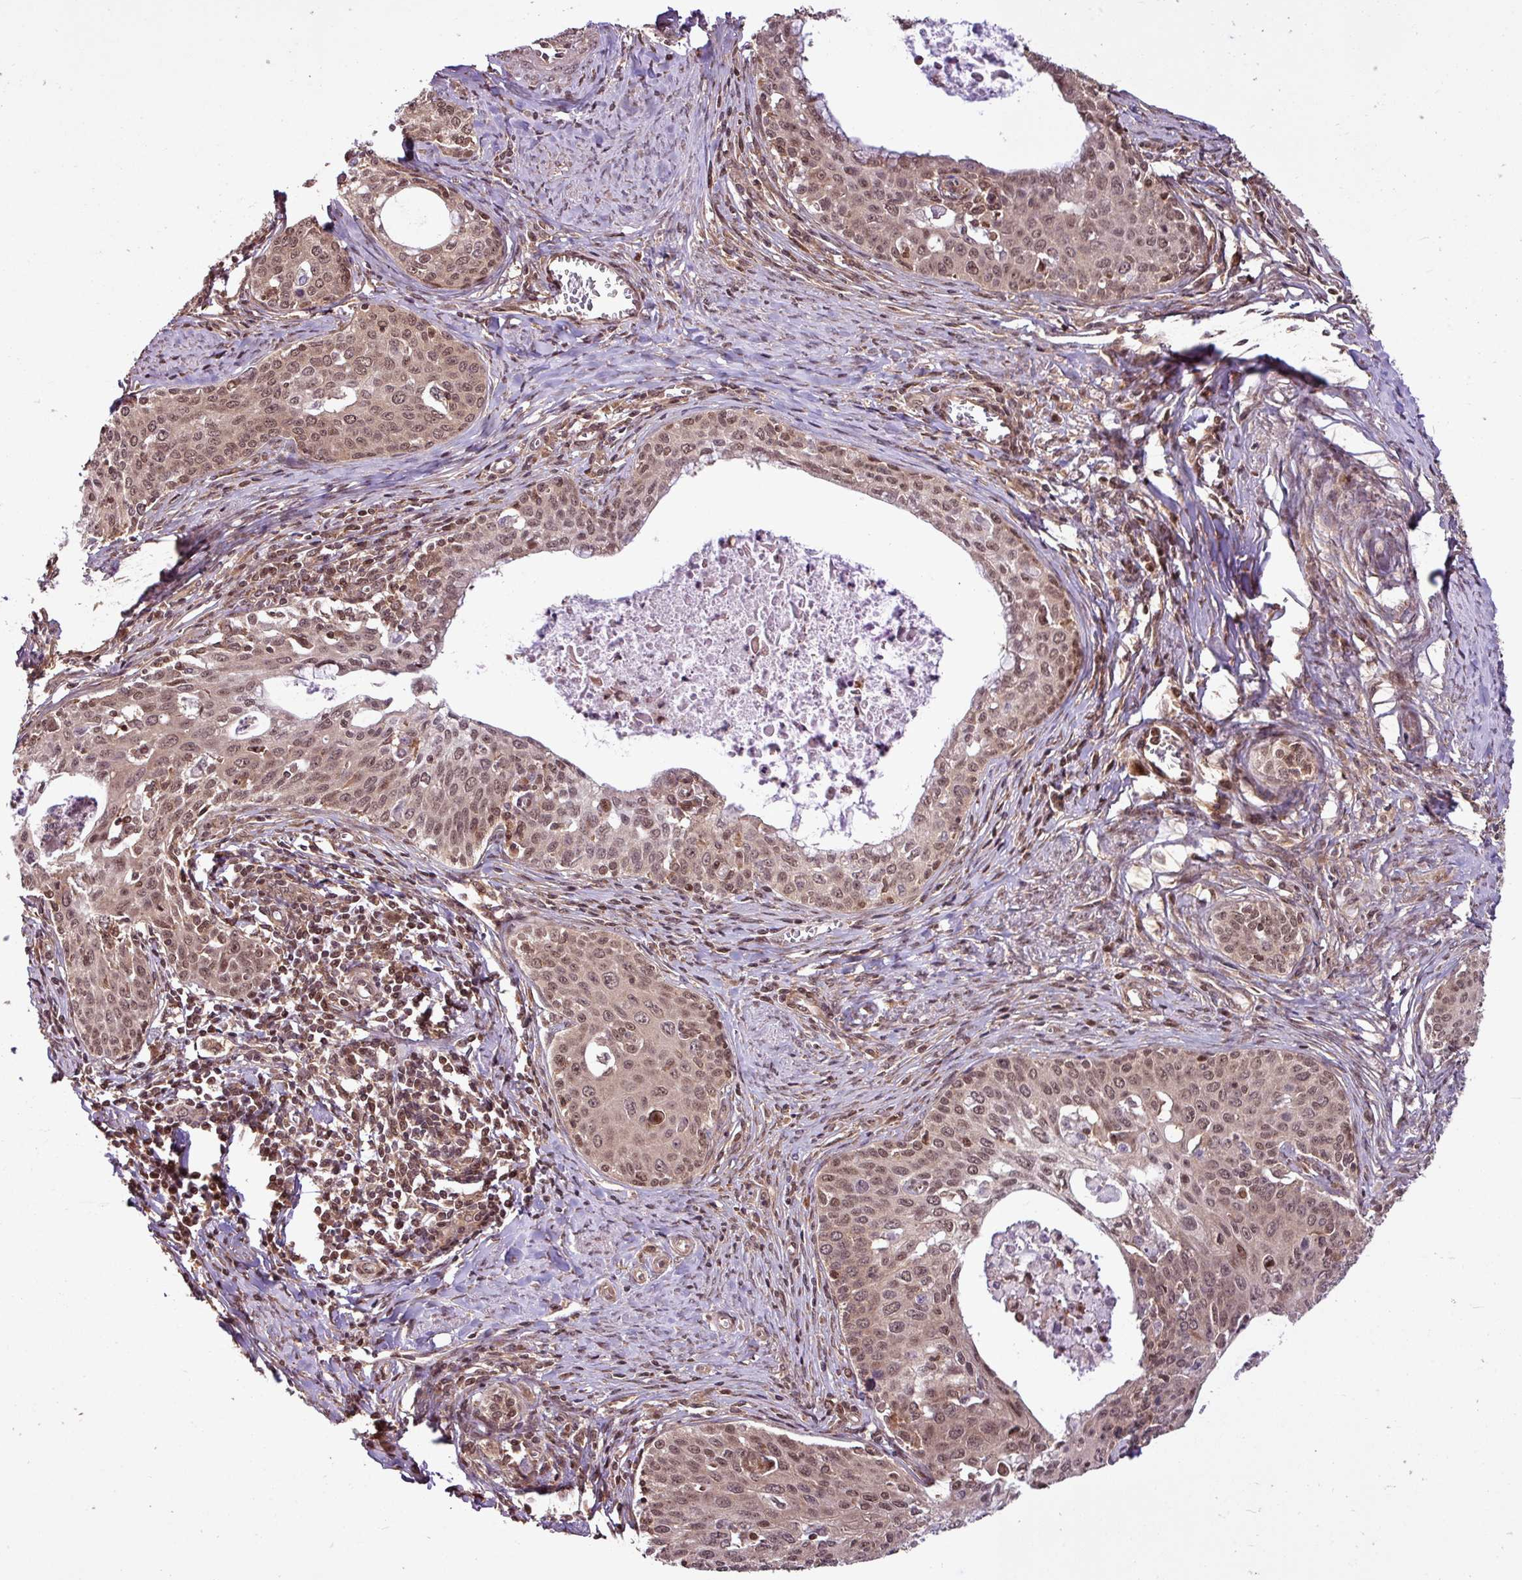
{"staining": {"intensity": "moderate", "quantity": ">75%", "location": "nuclear"}, "tissue": "cervical cancer", "cell_type": "Tumor cells", "image_type": "cancer", "snomed": [{"axis": "morphology", "description": "Squamous cell carcinoma, NOS"}, {"axis": "morphology", "description": "Adenocarcinoma, NOS"}, {"axis": "topography", "description": "Cervix"}], "caption": "Immunohistochemistry (DAB) staining of human adenocarcinoma (cervical) exhibits moderate nuclear protein staining in approximately >75% of tumor cells. The protein is shown in brown color, while the nuclei are stained blue.", "gene": "ITPKC", "patient": {"sex": "female", "age": 52}}